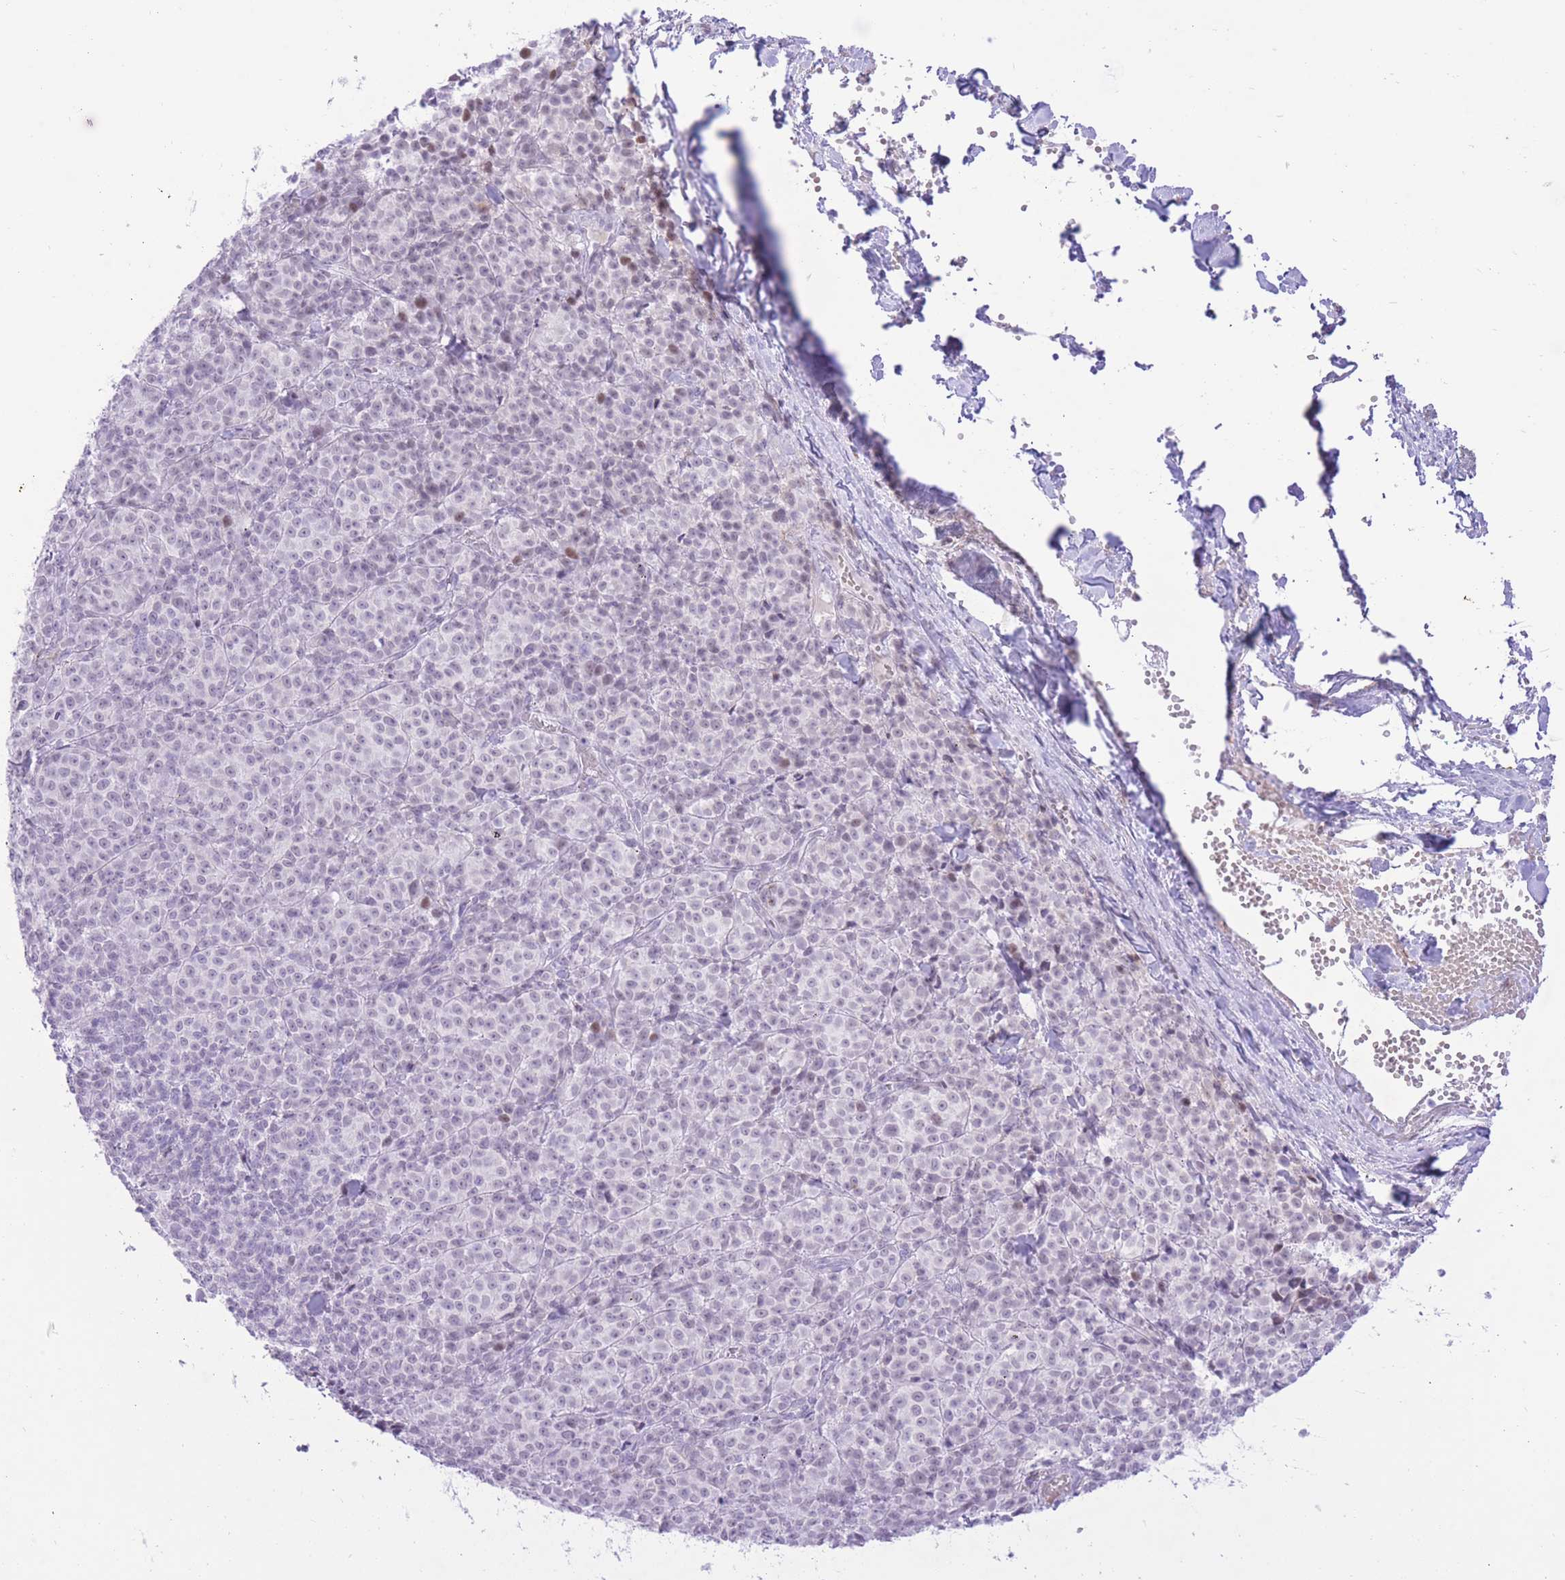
{"staining": {"intensity": "negative", "quantity": "none", "location": "none"}, "tissue": "melanoma", "cell_type": "Tumor cells", "image_type": "cancer", "snomed": [{"axis": "morphology", "description": "Normal tissue, NOS"}, {"axis": "morphology", "description": "Malignant melanoma, NOS"}, {"axis": "topography", "description": "Skin"}], "caption": "Immunohistochemical staining of melanoma shows no significant positivity in tumor cells.", "gene": "MEIS3", "patient": {"sex": "female", "age": 34}}